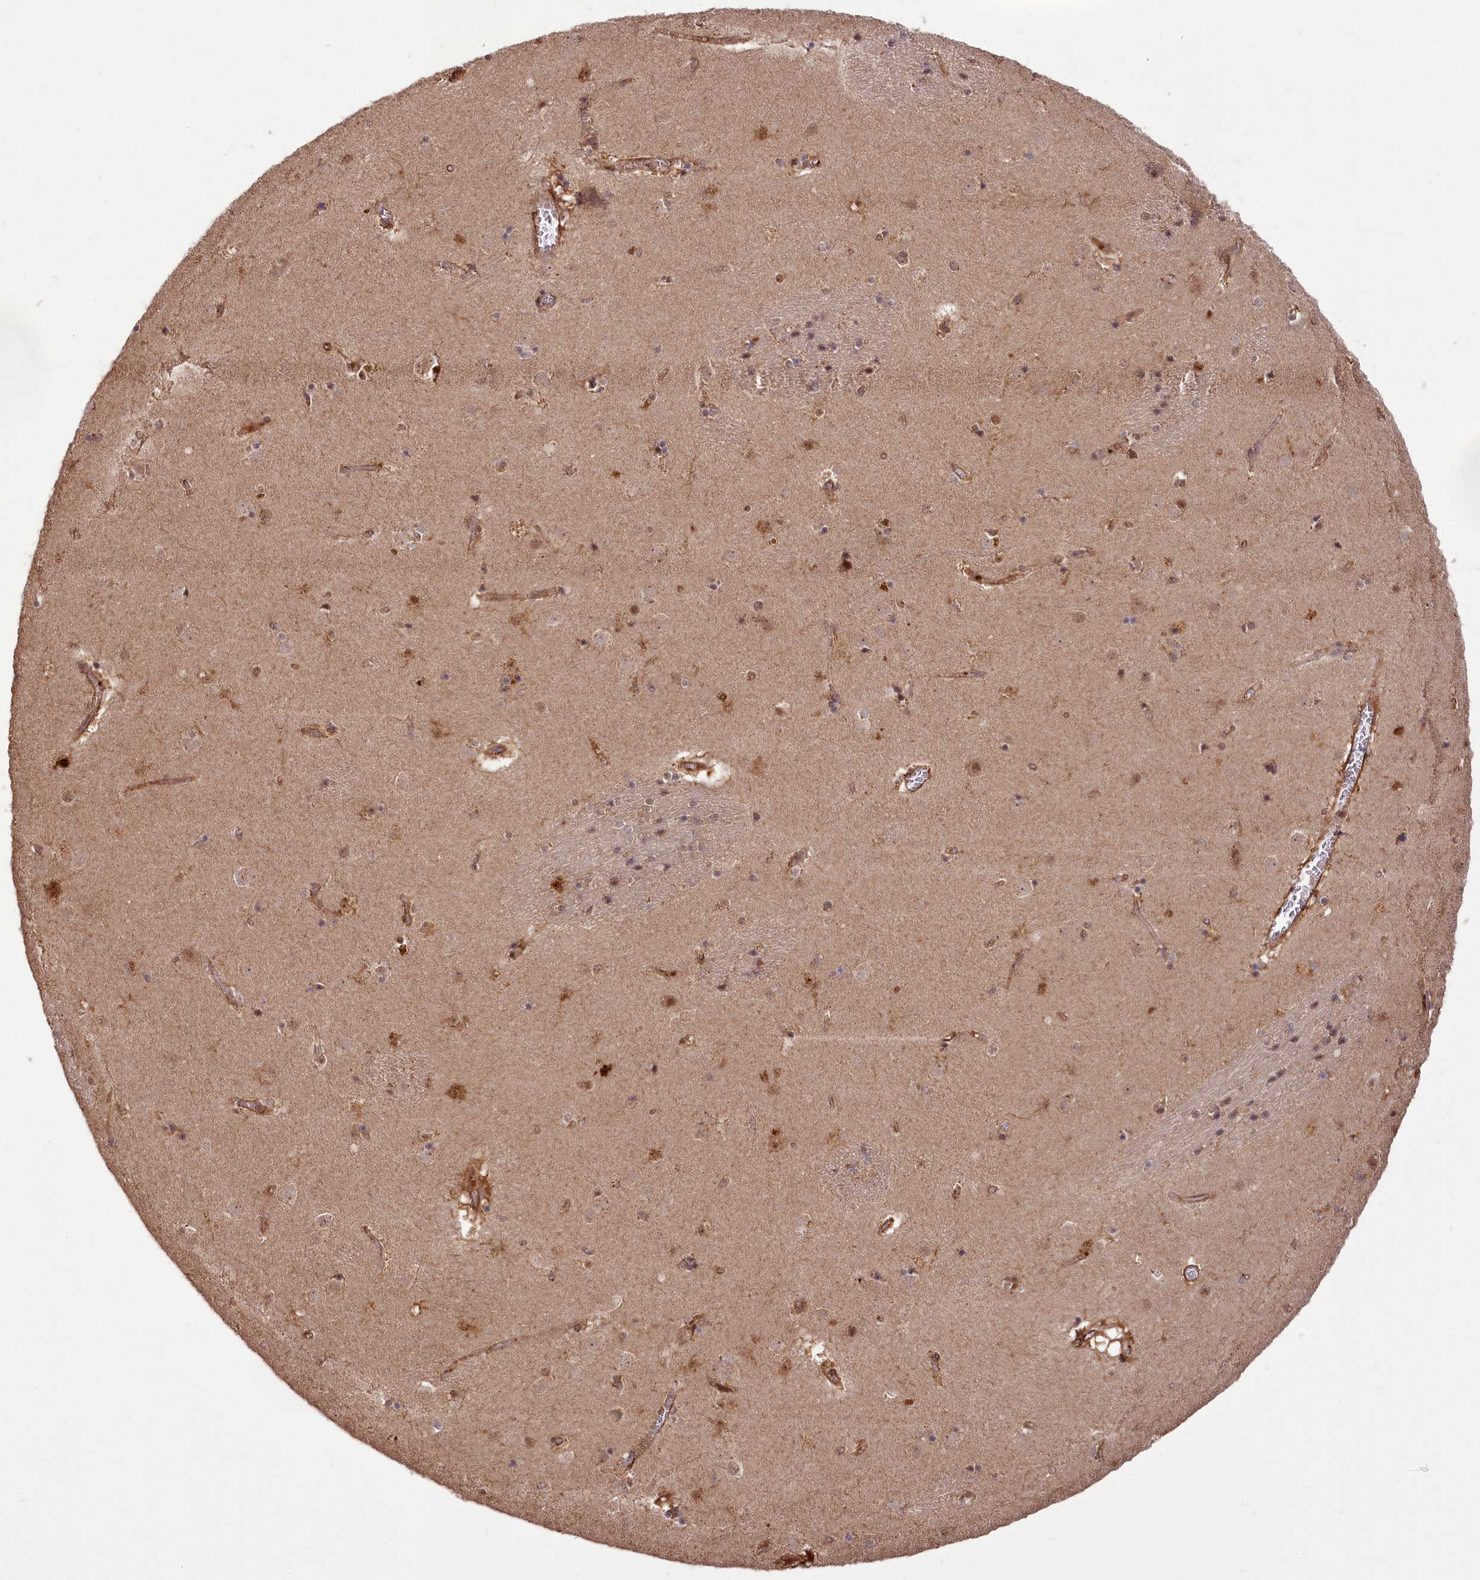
{"staining": {"intensity": "moderate", "quantity": "25%-75%", "location": "cytoplasmic/membranous,nuclear"}, "tissue": "caudate", "cell_type": "Glial cells", "image_type": "normal", "snomed": [{"axis": "morphology", "description": "Normal tissue, NOS"}, {"axis": "topography", "description": "Lateral ventricle wall"}], "caption": "Caudate stained for a protein (brown) displays moderate cytoplasmic/membranous,nuclear positive positivity in about 25%-75% of glial cells.", "gene": "CARD19", "patient": {"sex": "male", "age": 70}}